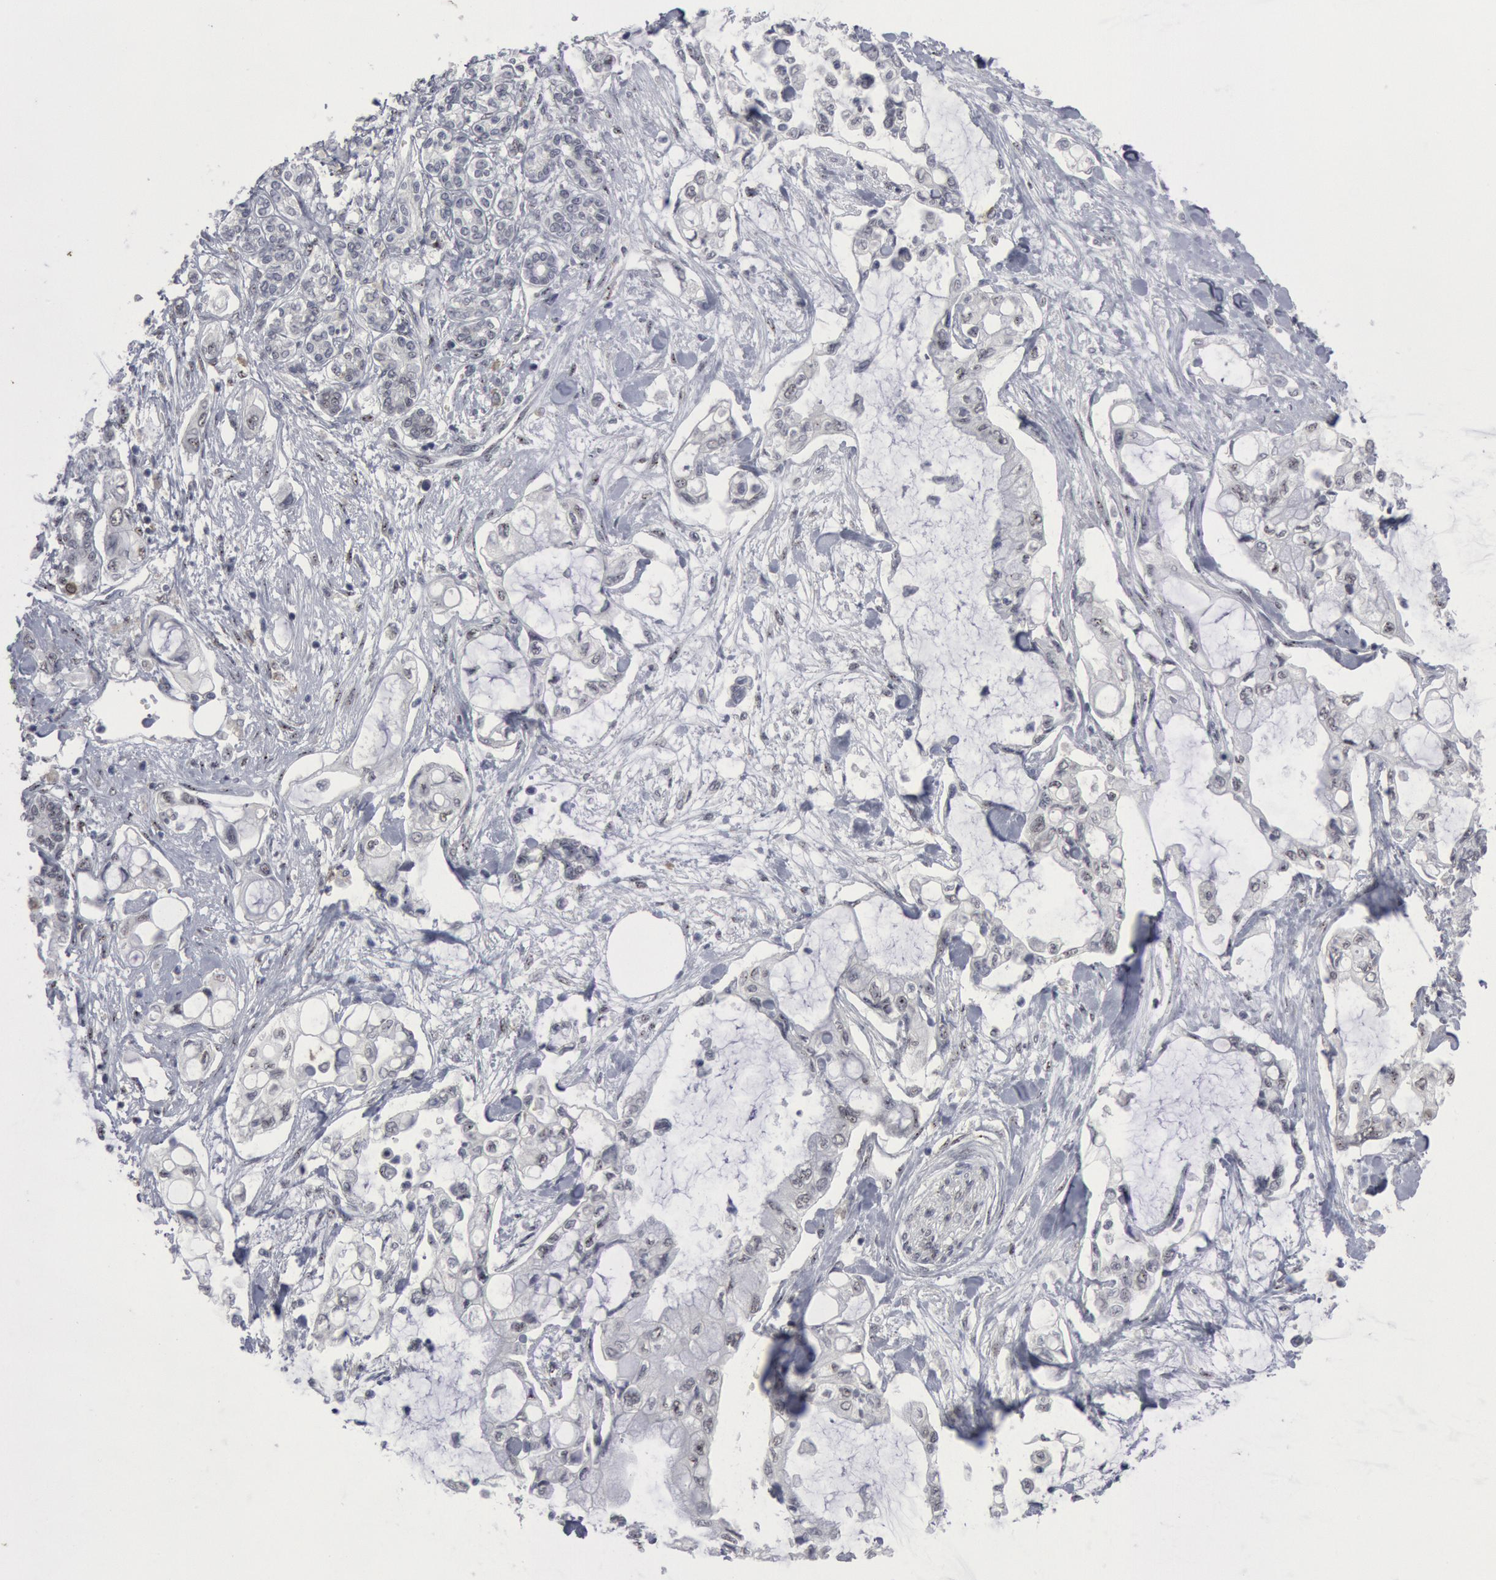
{"staining": {"intensity": "negative", "quantity": "none", "location": "none"}, "tissue": "pancreatic cancer", "cell_type": "Tumor cells", "image_type": "cancer", "snomed": [{"axis": "morphology", "description": "Adenocarcinoma, NOS"}, {"axis": "topography", "description": "Pancreas"}], "caption": "The micrograph reveals no significant expression in tumor cells of adenocarcinoma (pancreatic). (DAB (3,3'-diaminobenzidine) IHC with hematoxylin counter stain).", "gene": "FOXO1", "patient": {"sex": "female", "age": 70}}